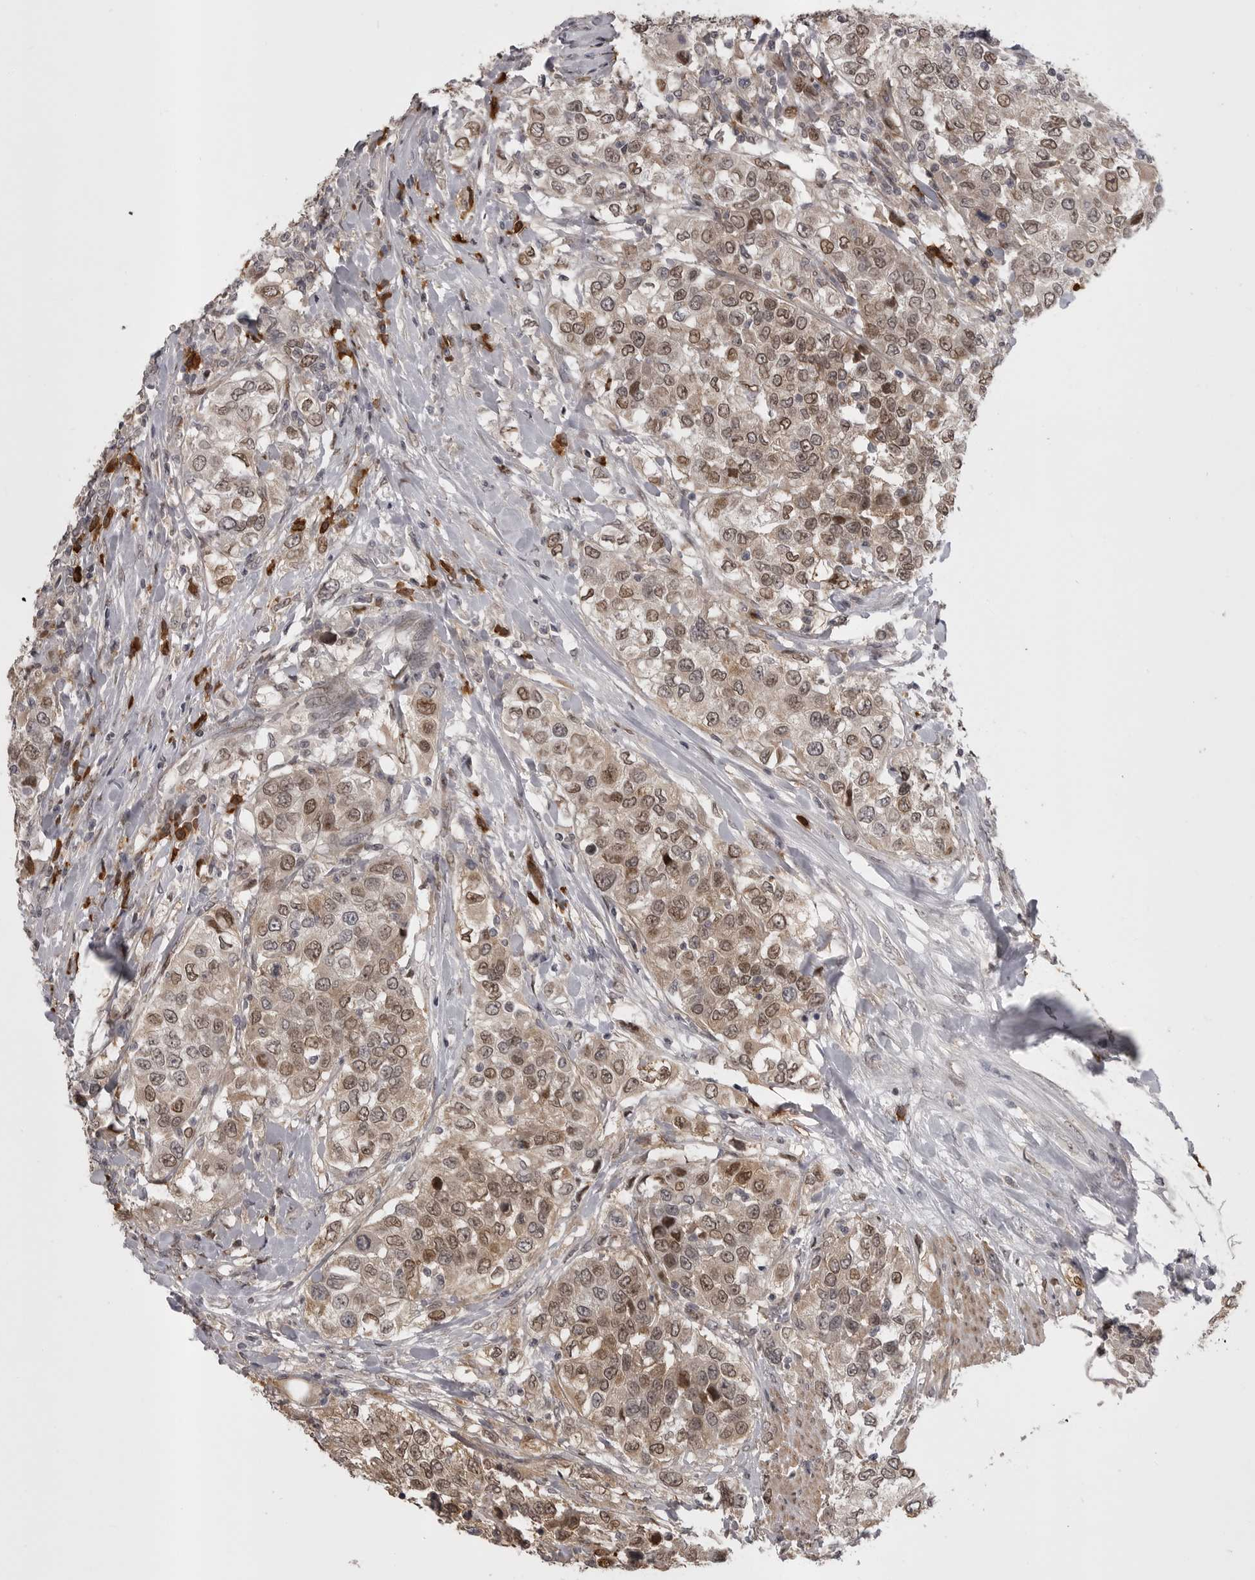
{"staining": {"intensity": "weak", "quantity": ">75%", "location": "cytoplasmic/membranous,nuclear"}, "tissue": "urothelial cancer", "cell_type": "Tumor cells", "image_type": "cancer", "snomed": [{"axis": "morphology", "description": "Urothelial carcinoma, High grade"}, {"axis": "topography", "description": "Urinary bladder"}], "caption": "A low amount of weak cytoplasmic/membranous and nuclear expression is identified in about >75% of tumor cells in urothelial carcinoma (high-grade) tissue.", "gene": "SNX16", "patient": {"sex": "female", "age": 80}}